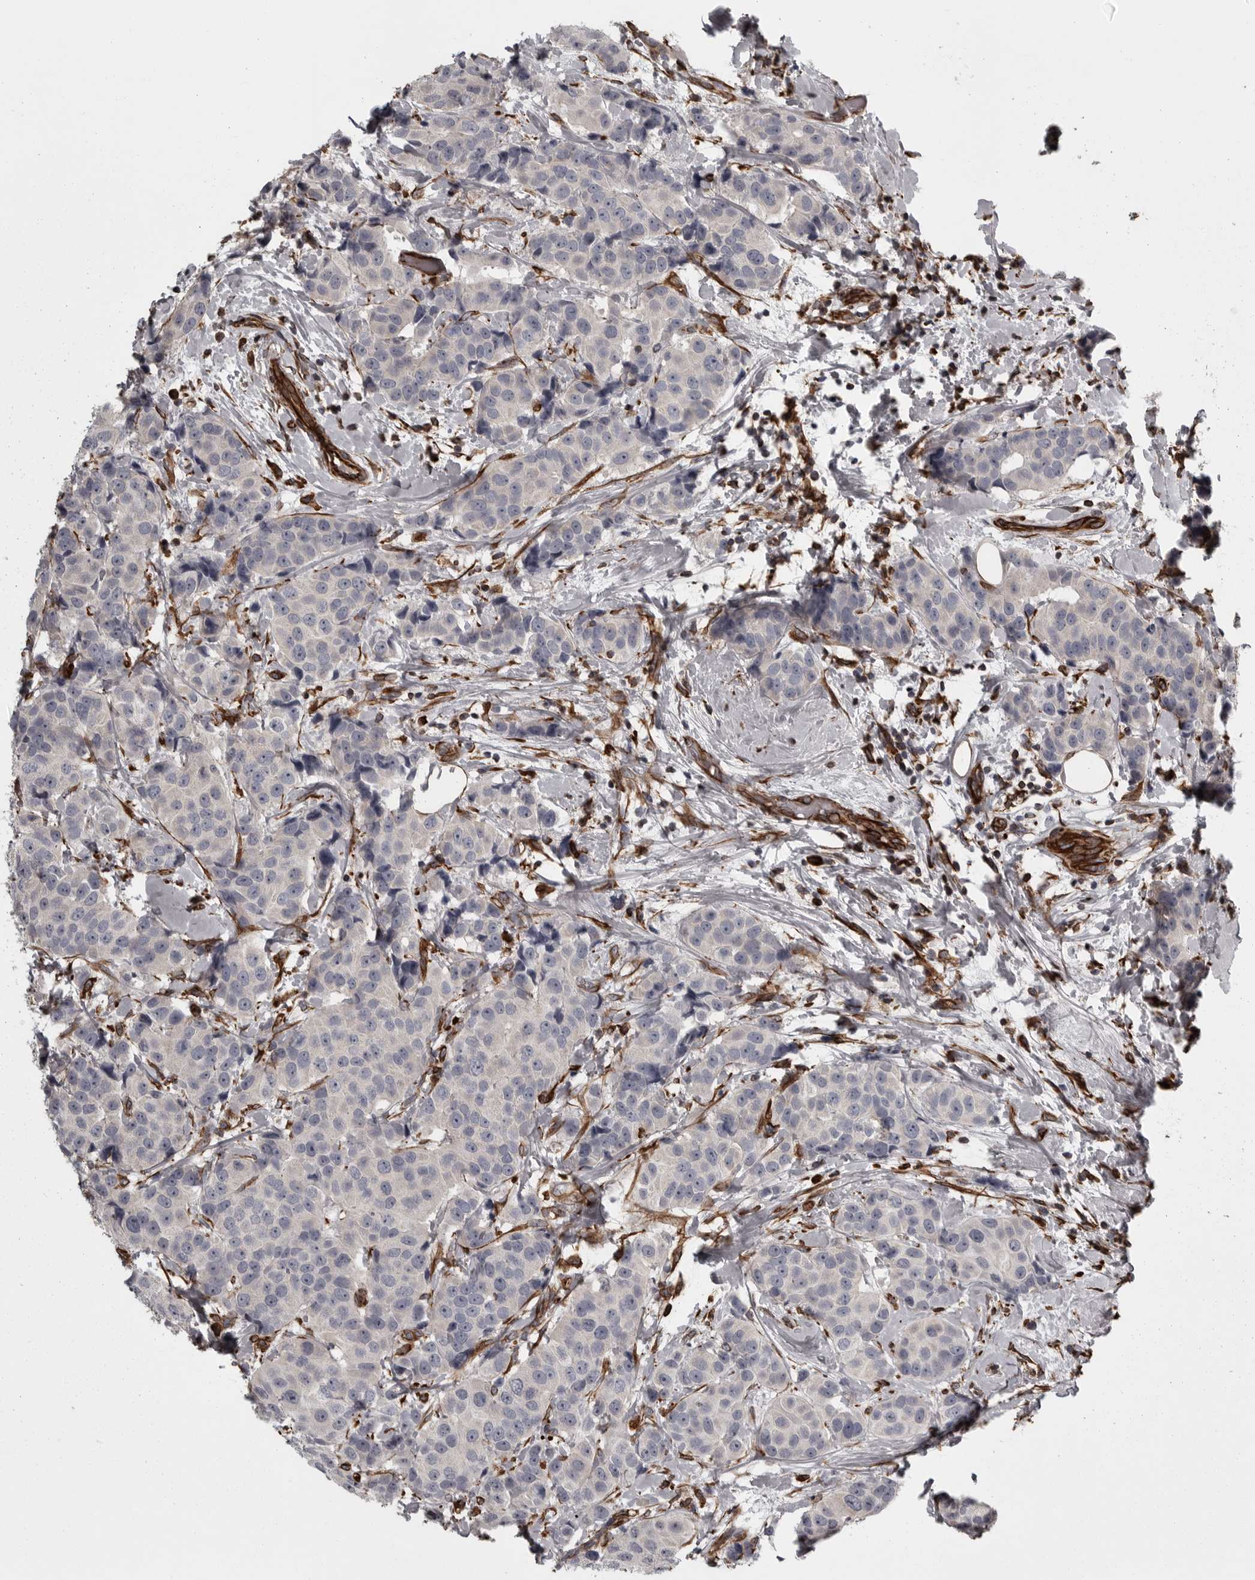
{"staining": {"intensity": "negative", "quantity": "none", "location": "none"}, "tissue": "breast cancer", "cell_type": "Tumor cells", "image_type": "cancer", "snomed": [{"axis": "morphology", "description": "Normal tissue, NOS"}, {"axis": "morphology", "description": "Duct carcinoma"}, {"axis": "topography", "description": "Breast"}], "caption": "Micrograph shows no protein expression in tumor cells of breast cancer tissue.", "gene": "FAAP100", "patient": {"sex": "female", "age": 39}}